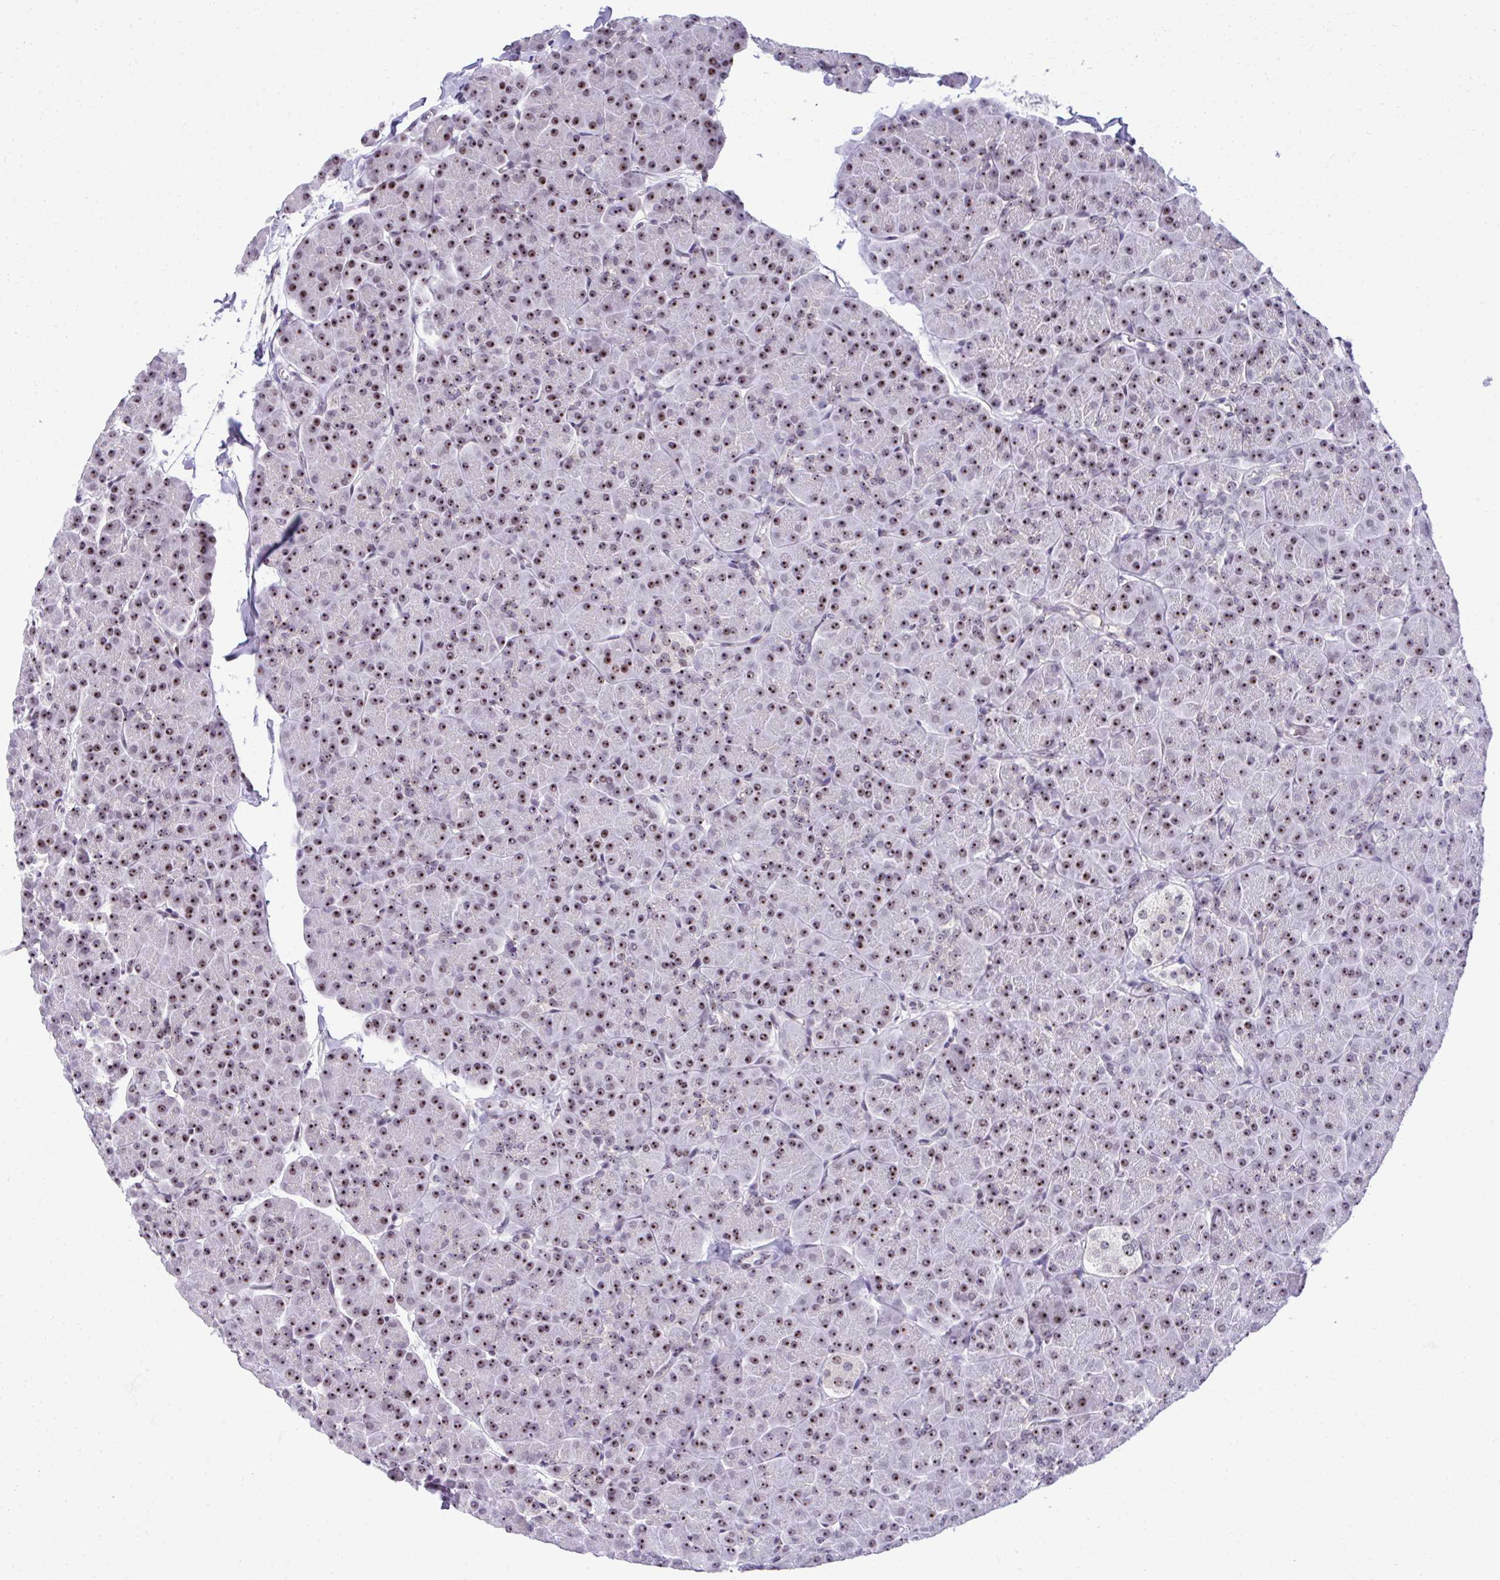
{"staining": {"intensity": "strong", "quantity": "25%-75%", "location": "nuclear"}, "tissue": "pancreas", "cell_type": "Exocrine glandular cells", "image_type": "normal", "snomed": [{"axis": "morphology", "description": "Normal tissue, NOS"}, {"axis": "topography", "description": "Pancreas"}, {"axis": "topography", "description": "Peripheral nerve tissue"}], "caption": "Immunohistochemistry (IHC) micrograph of normal pancreas: human pancreas stained using IHC exhibits high levels of strong protein expression localized specifically in the nuclear of exocrine glandular cells, appearing as a nuclear brown color.", "gene": "CEP72", "patient": {"sex": "male", "age": 54}}